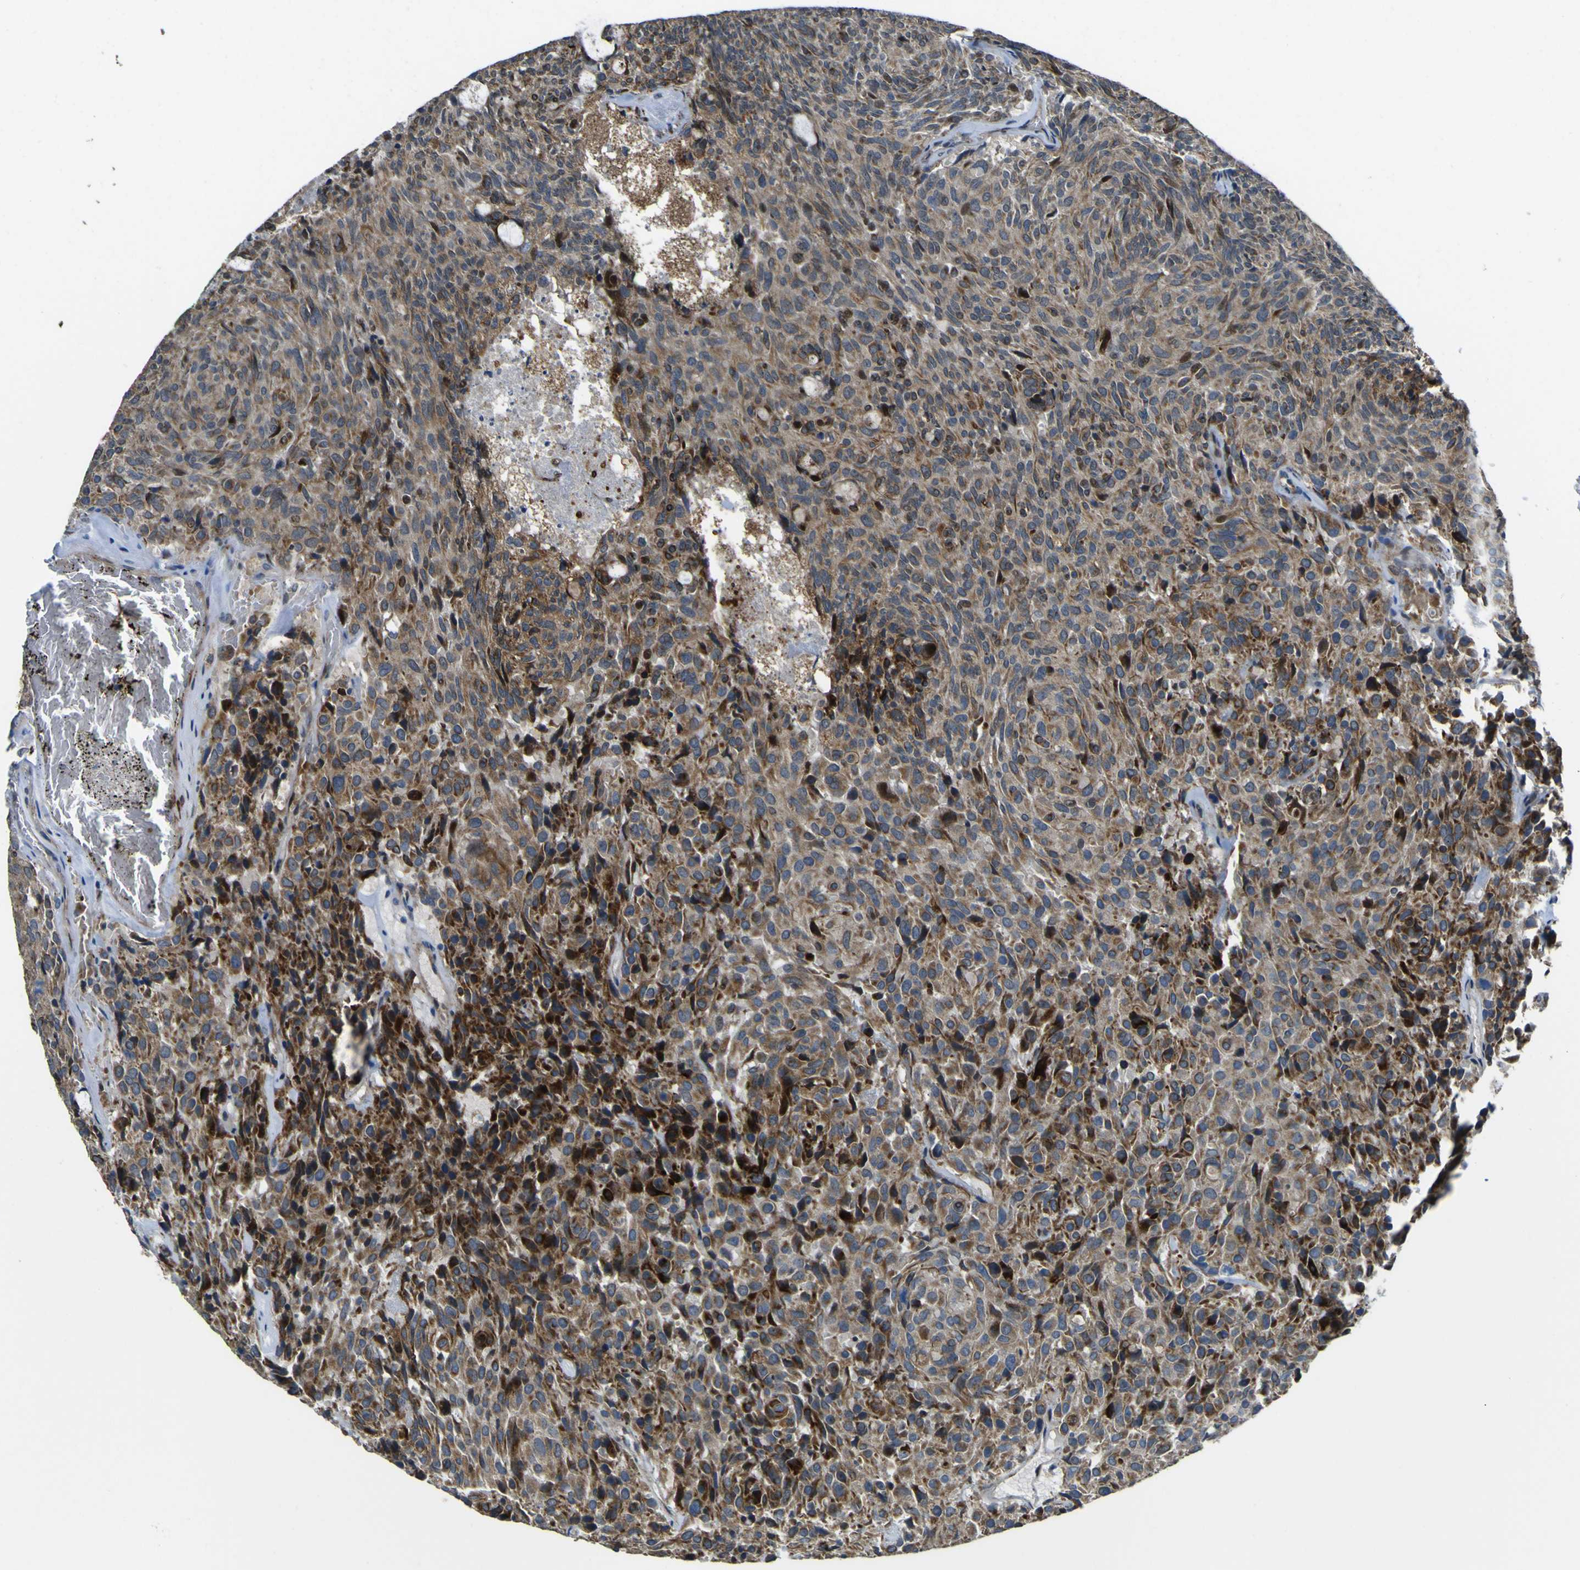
{"staining": {"intensity": "moderate", "quantity": ">75%", "location": "cytoplasmic/membranous"}, "tissue": "carcinoid", "cell_type": "Tumor cells", "image_type": "cancer", "snomed": [{"axis": "morphology", "description": "Carcinoid, malignant, NOS"}, {"axis": "topography", "description": "Pancreas"}], "caption": "Carcinoid was stained to show a protein in brown. There is medium levels of moderate cytoplasmic/membranous expression in about >75% of tumor cells.", "gene": "LBHD1", "patient": {"sex": "female", "age": 54}}